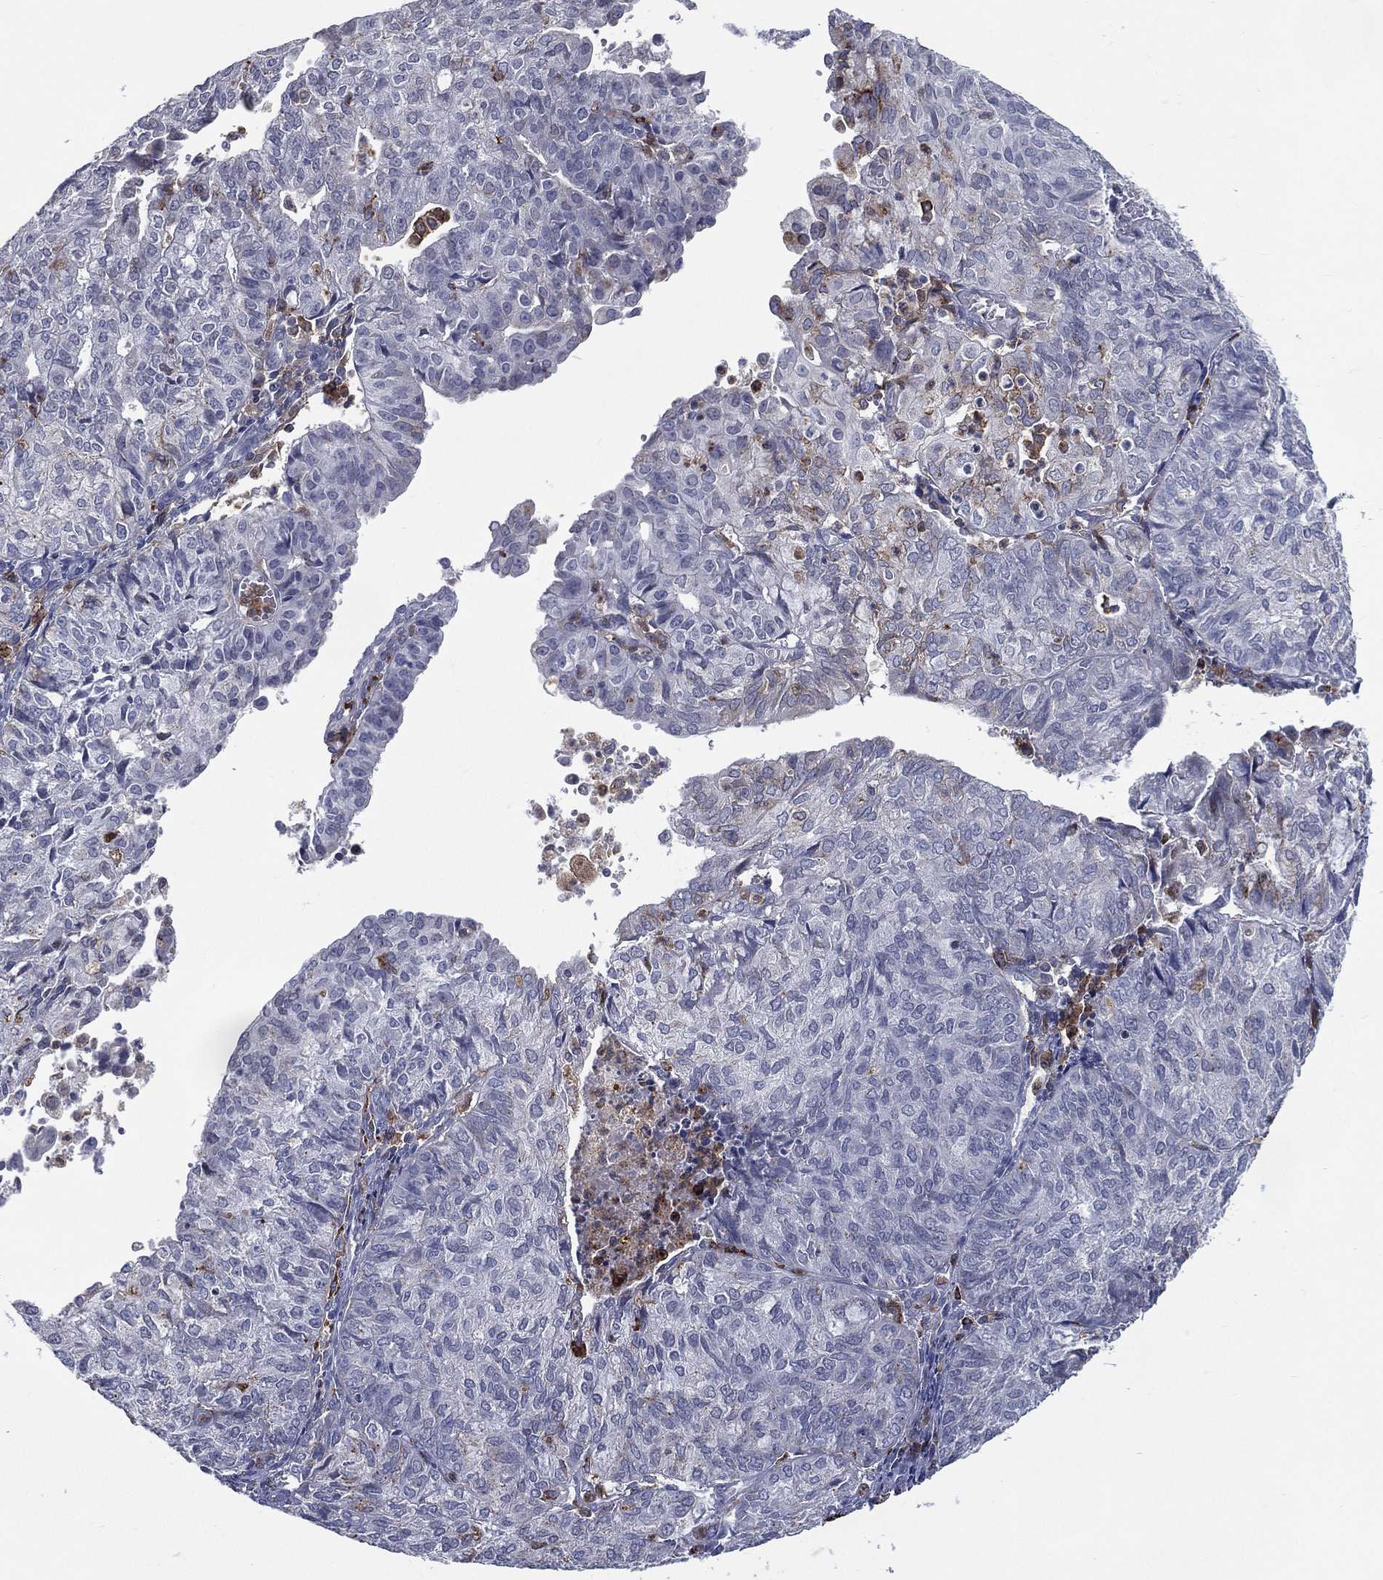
{"staining": {"intensity": "moderate", "quantity": "<25%", "location": "cytoplasmic/membranous"}, "tissue": "endometrial cancer", "cell_type": "Tumor cells", "image_type": "cancer", "snomed": [{"axis": "morphology", "description": "Adenocarcinoma, NOS"}, {"axis": "topography", "description": "Endometrium"}], "caption": "Endometrial adenocarcinoma stained with immunohistochemistry (IHC) shows moderate cytoplasmic/membranous staining in about <25% of tumor cells. Immunohistochemistry stains the protein in brown and the nuclei are stained blue.", "gene": "EVI2B", "patient": {"sex": "female", "age": 82}}